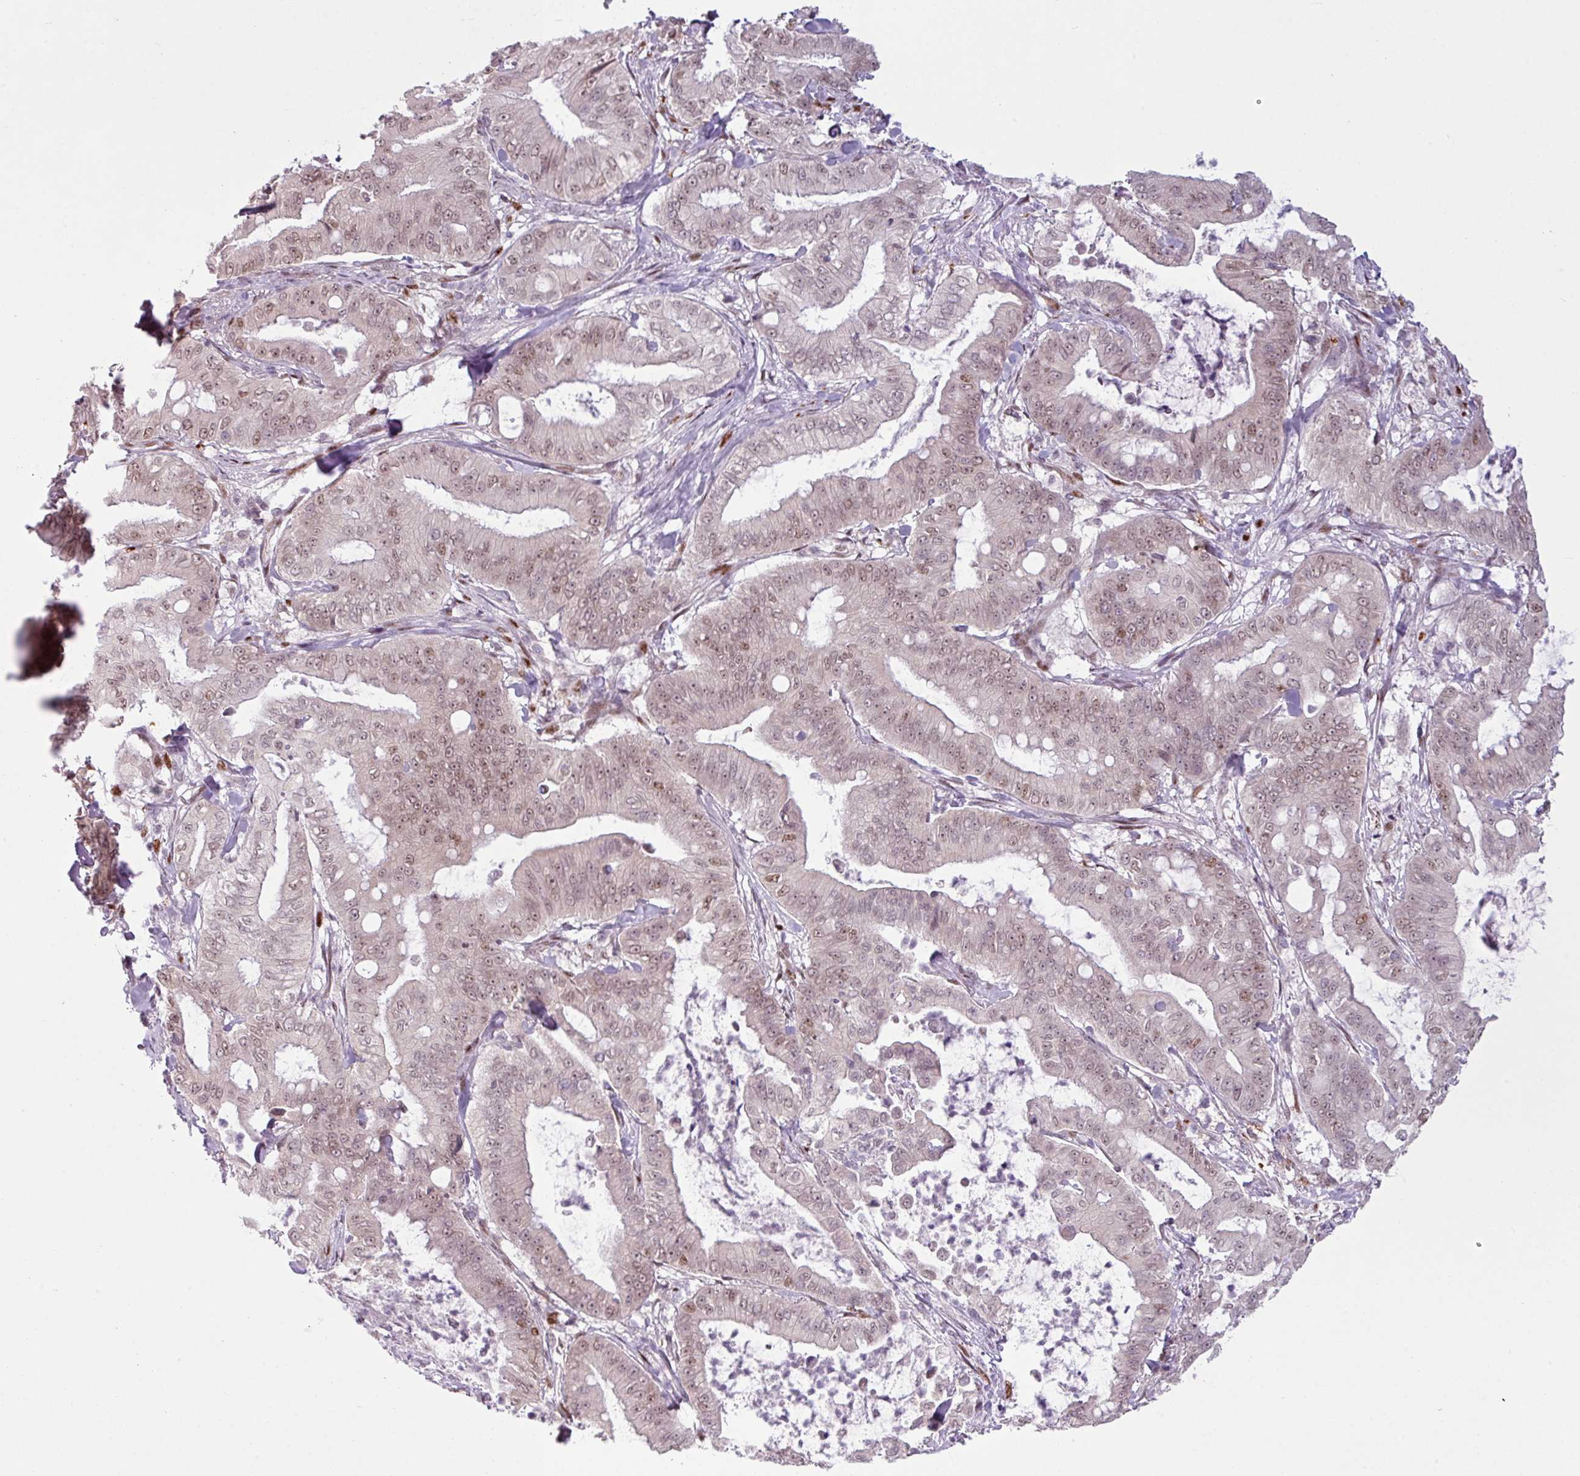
{"staining": {"intensity": "weak", "quantity": "25%-75%", "location": "nuclear"}, "tissue": "pancreatic cancer", "cell_type": "Tumor cells", "image_type": "cancer", "snomed": [{"axis": "morphology", "description": "Adenocarcinoma, NOS"}, {"axis": "topography", "description": "Pancreas"}], "caption": "Protein staining exhibits weak nuclear staining in approximately 25%-75% of tumor cells in pancreatic adenocarcinoma. (Brightfield microscopy of DAB IHC at high magnification).", "gene": "PRDM5", "patient": {"sex": "male", "age": 71}}